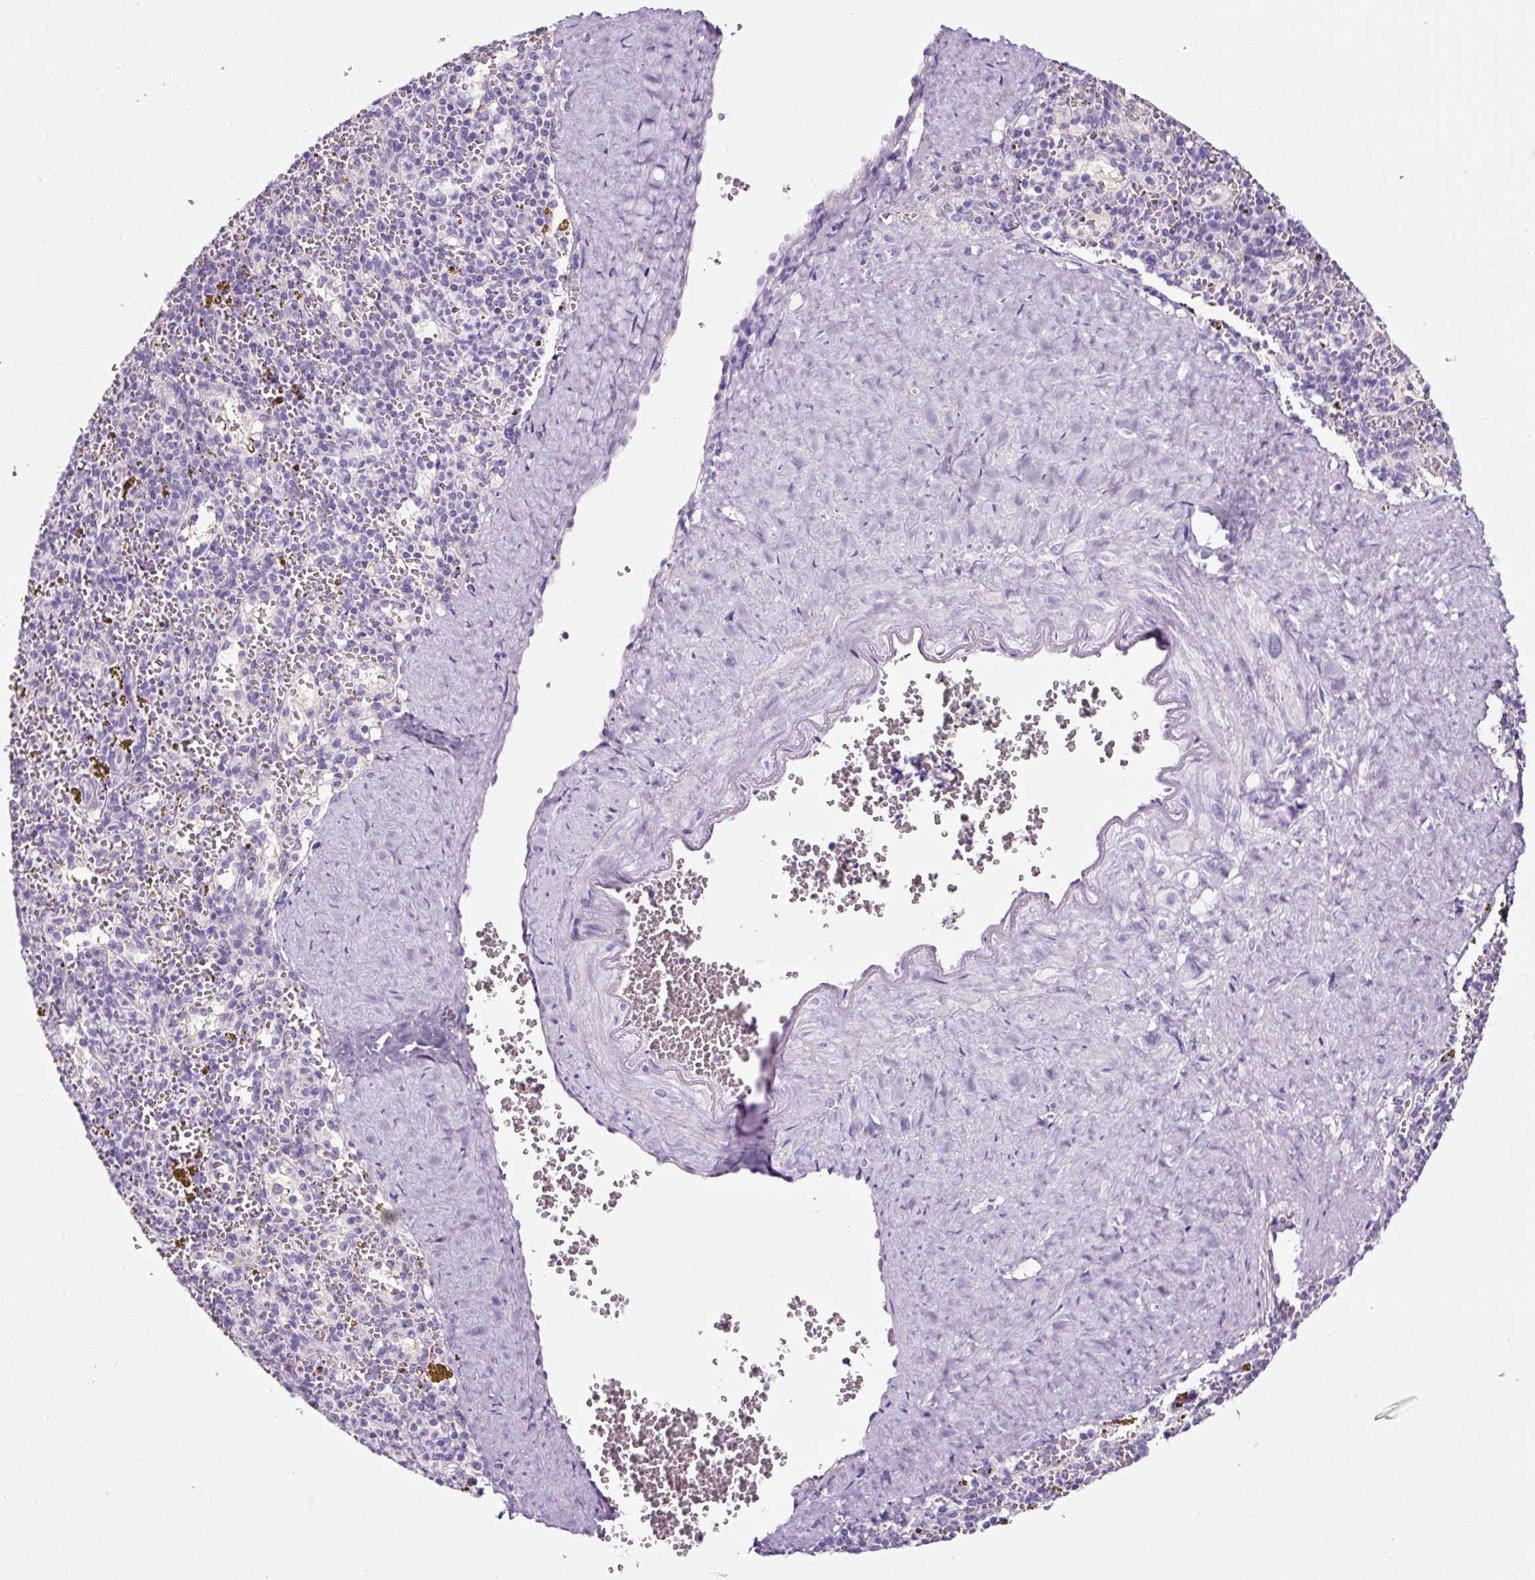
{"staining": {"intensity": "negative", "quantity": "none", "location": "none"}, "tissue": "spleen", "cell_type": "Cells in red pulp", "image_type": "normal", "snomed": [{"axis": "morphology", "description": "Normal tissue, NOS"}, {"axis": "topography", "description": "Spleen"}], "caption": "Cells in red pulp show no significant protein expression in benign spleen. (Brightfield microscopy of DAB (3,3'-diaminobenzidine) immunohistochemistry (IHC) at high magnification).", "gene": "SP8", "patient": {"sex": "male", "age": 57}}